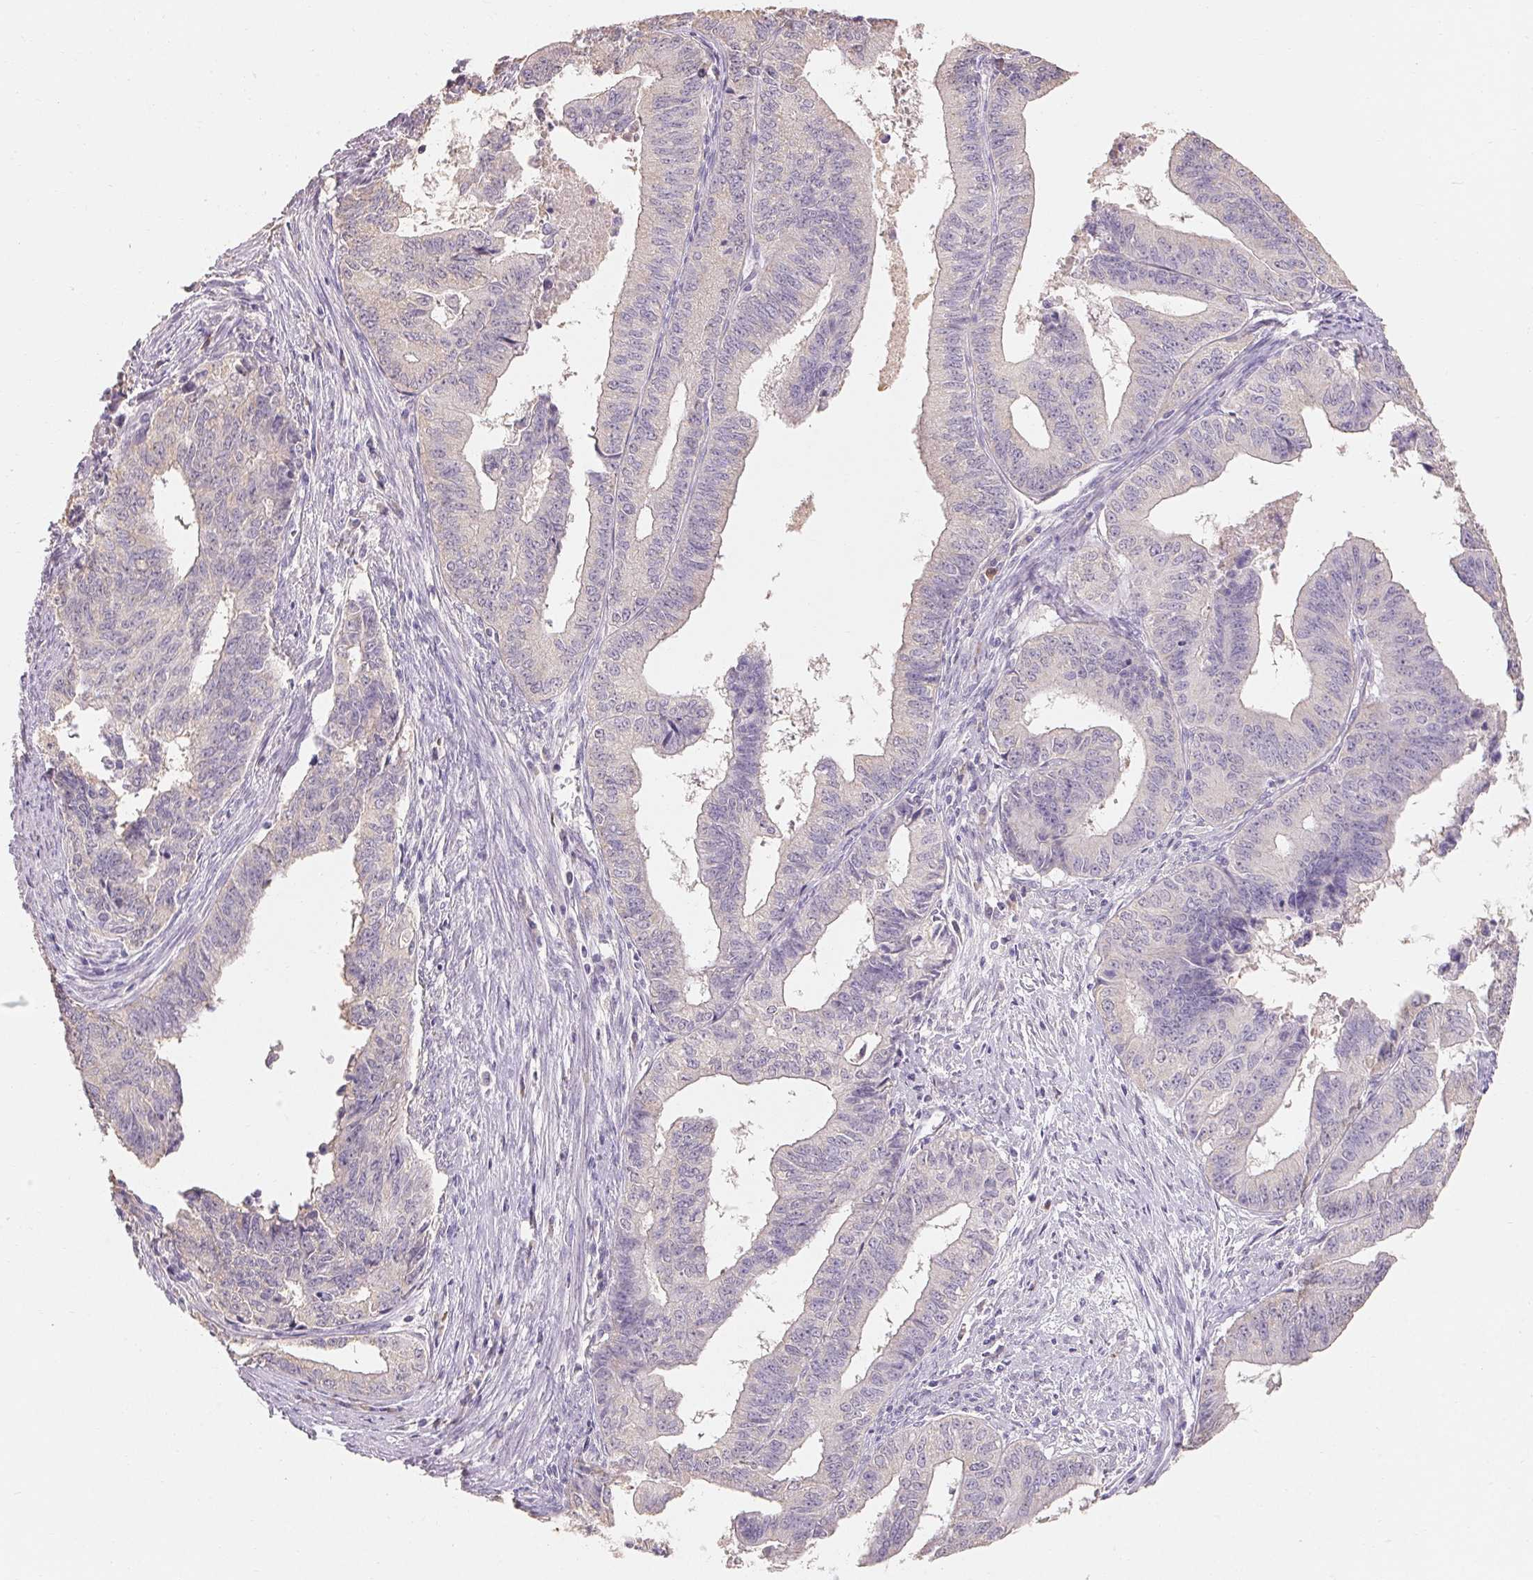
{"staining": {"intensity": "weak", "quantity": "<25%", "location": "cytoplasmic/membranous"}, "tissue": "endometrial cancer", "cell_type": "Tumor cells", "image_type": "cancer", "snomed": [{"axis": "morphology", "description": "Adenocarcinoma, NOS"}, {"axis": "topography", "description": "Endometrium"}], "caption": "Endometrial cancer was stained to show a protein in brown. There is no significant staining in tumor cells.", "gene": "MAP7D2", "patient": {"sex": "female", "age": 65}}